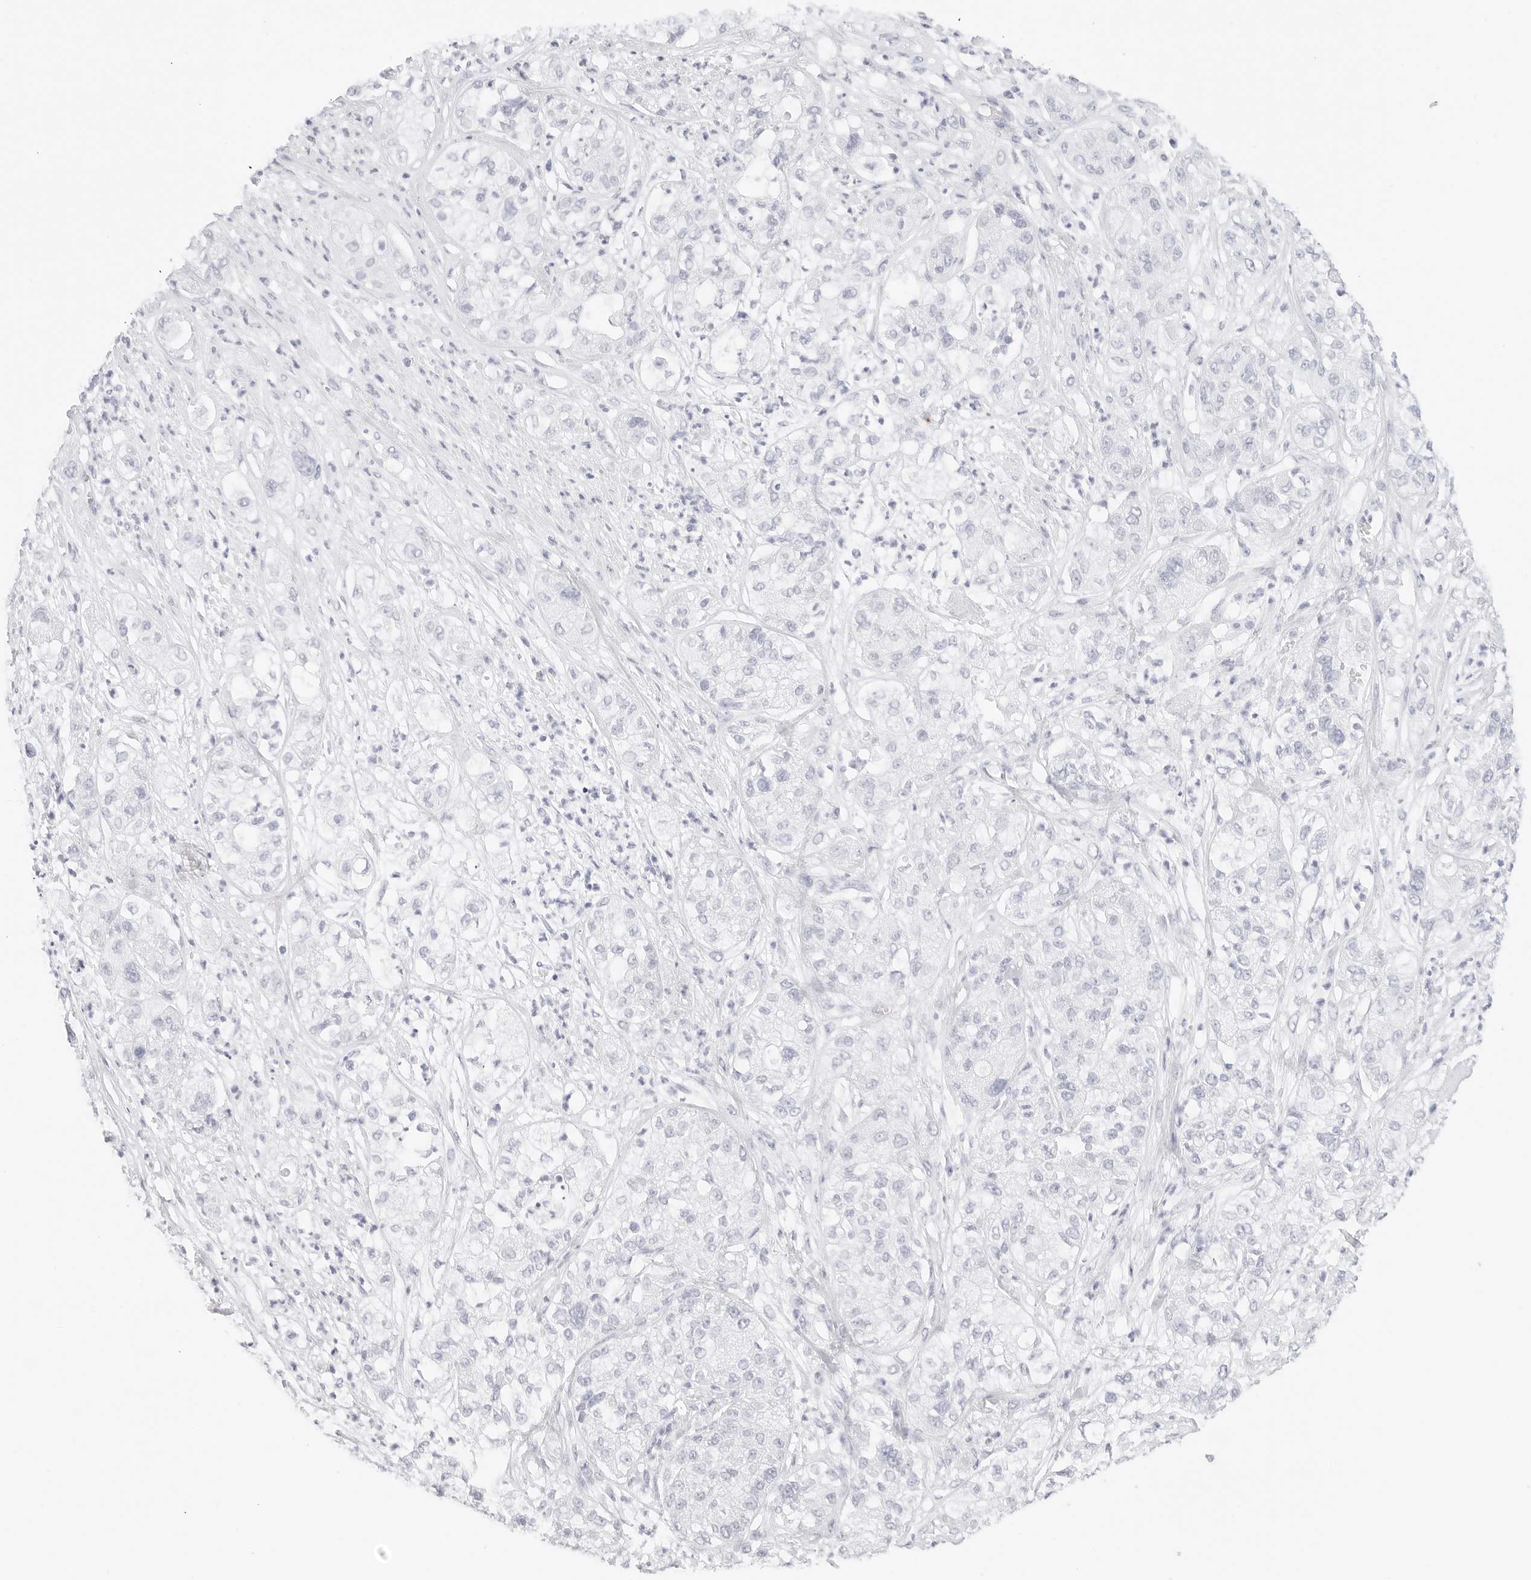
{"staining": {"intensity": "negative", "quantity": "none", "location": "none"}, "tissue": "pancreatic cancer", "cell_type": "Tumor cells", "image_type": "cancer", "snomed": [{"axis": "morphology", "description": "Adenocarcinoma, NOS"}, {"axis": "topography", "description": "Pancreas"}], "caption": "Photomicrograph shows no protein expression in tumor cells of pancreatic cancer tissue.", "gene": "TFF2", "patient": {"sex": "female", "age": 78}}